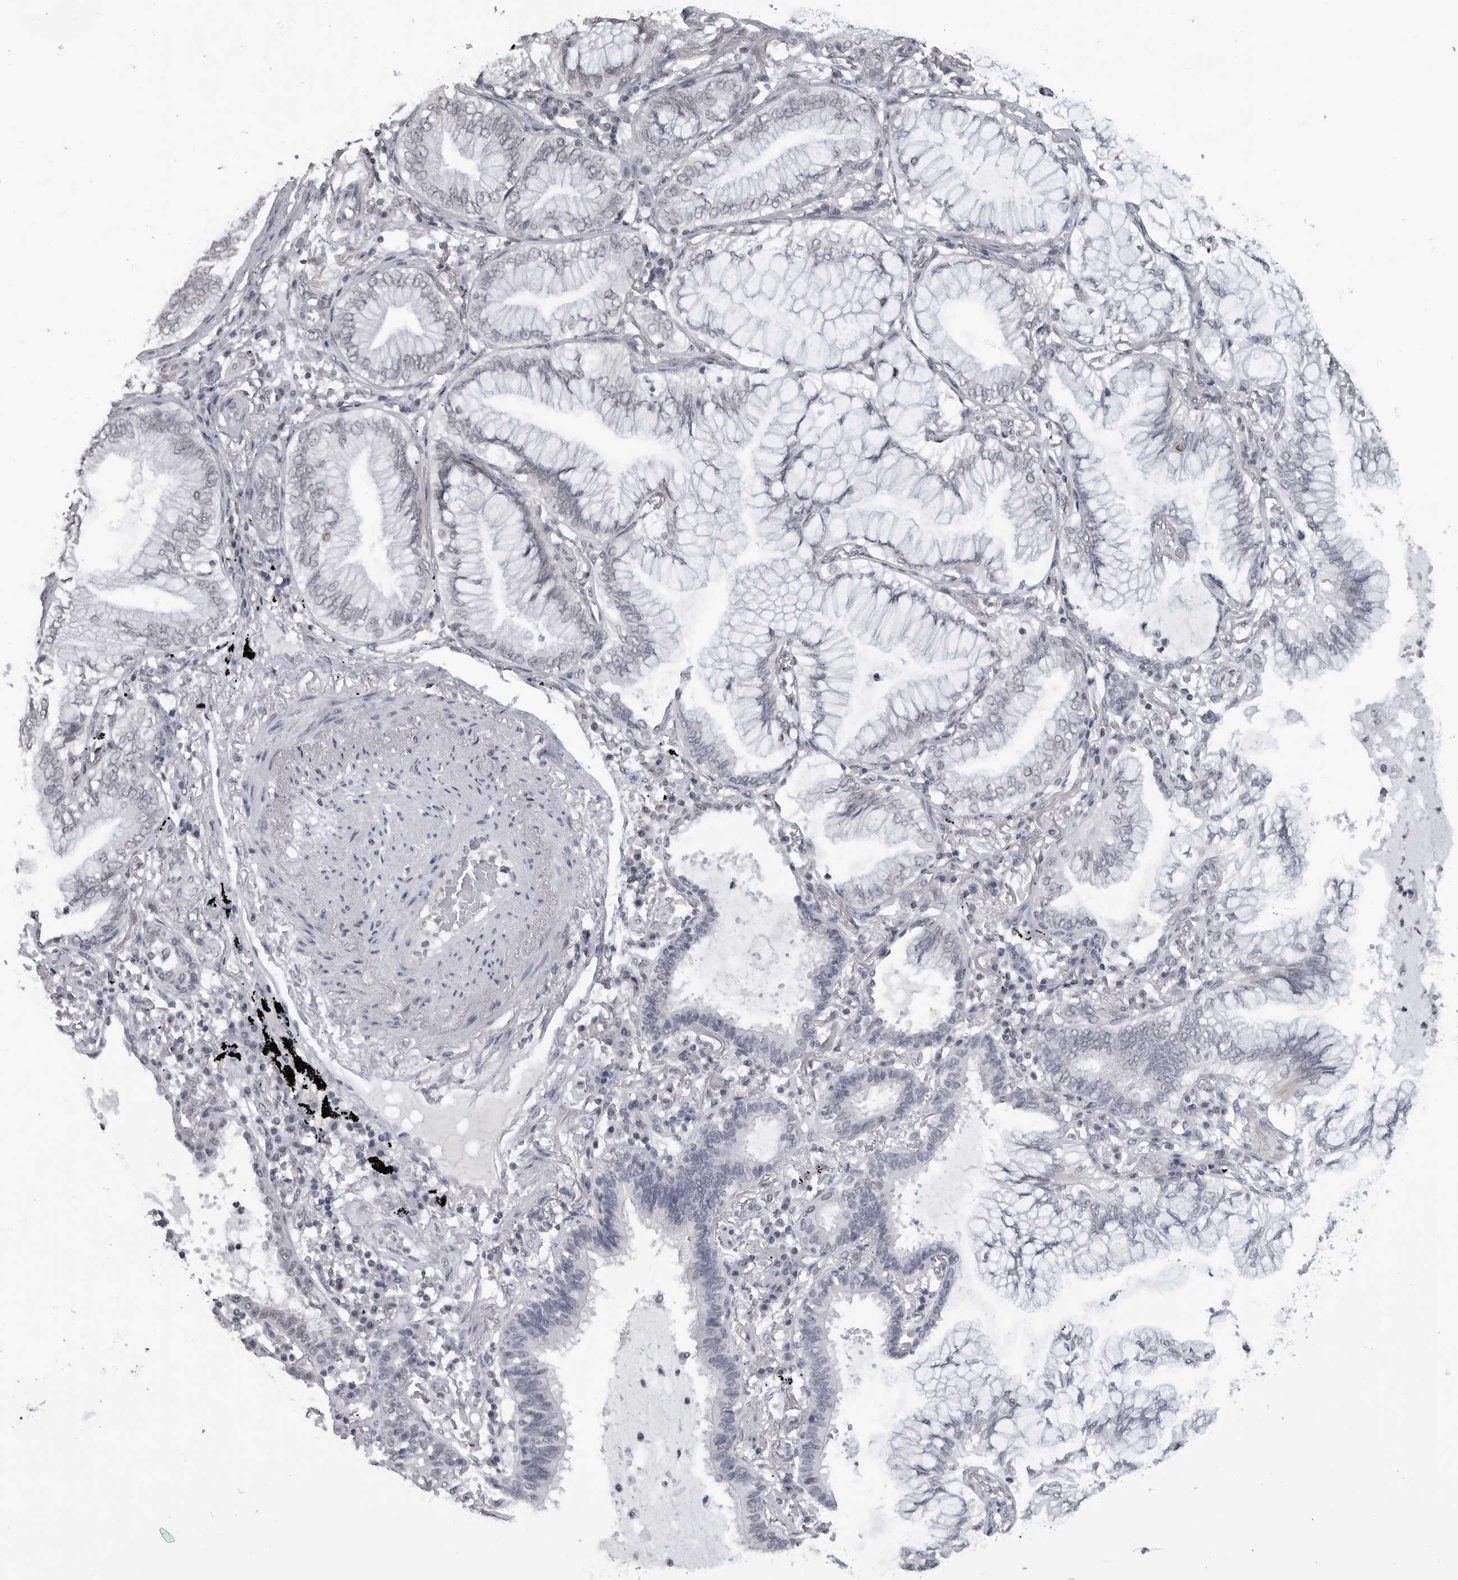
{"staining": {"intensity": "weak", "quantity": "25%-75%", "location": "nuclear"}, "tissue": "lung cancer", "cell_type": "Tumor cells", "image_type": "cancer", "snomed": [{"axis": "morphology", "description": "Adenocarcinoma, NOS"}, {"axis": "topography", "description": "Lung"}], "caption": "The photomicrograph shows immunohistochemical staining of lung adenocarcinoma. There is weak nuclear positivity is identified in about 25%-75% of tumor cells.", "gene": "DDX54", "patient": {"sex": "female", "age": 70}}